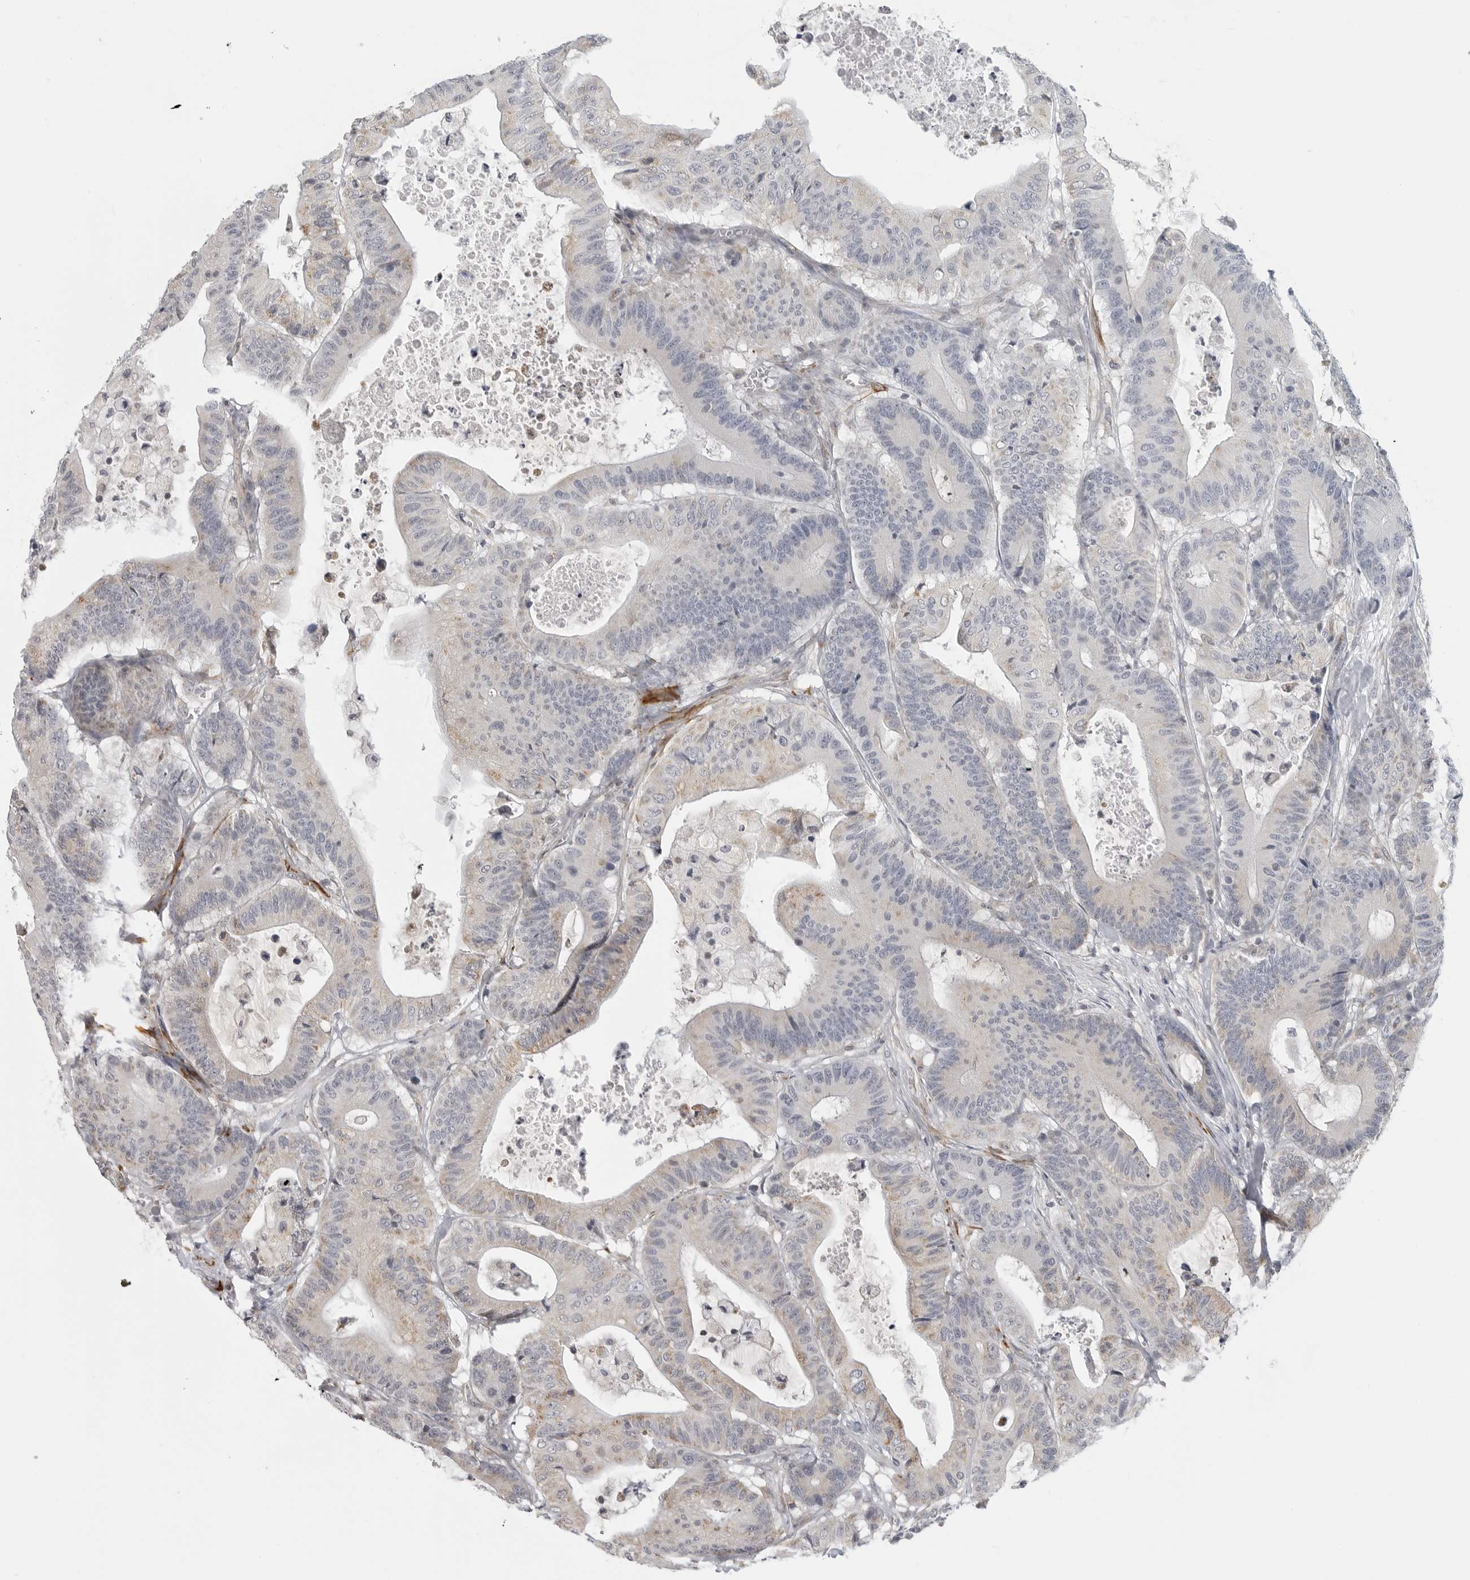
{"staining": {"intensity": "negative", "quantity": "none", "location": "none"}, "tissue": "colorectal cancer", "cell_type": "Tumor cells", "image_type": "cancer", "snomed": [{"axis": "morphology", "description": "Adenocarcinoma, NOS"}, {"axis": "topography", "description": "Colon"}], "caption": "High magnification brightfield microscopy of colorectal cancer stained with DAB (brown) and counterstained with hematoxylin (blue): tumor cells show no significant expression.", "gene": "MAP7D1", "patient": {"sex": "female", "age": 84}}